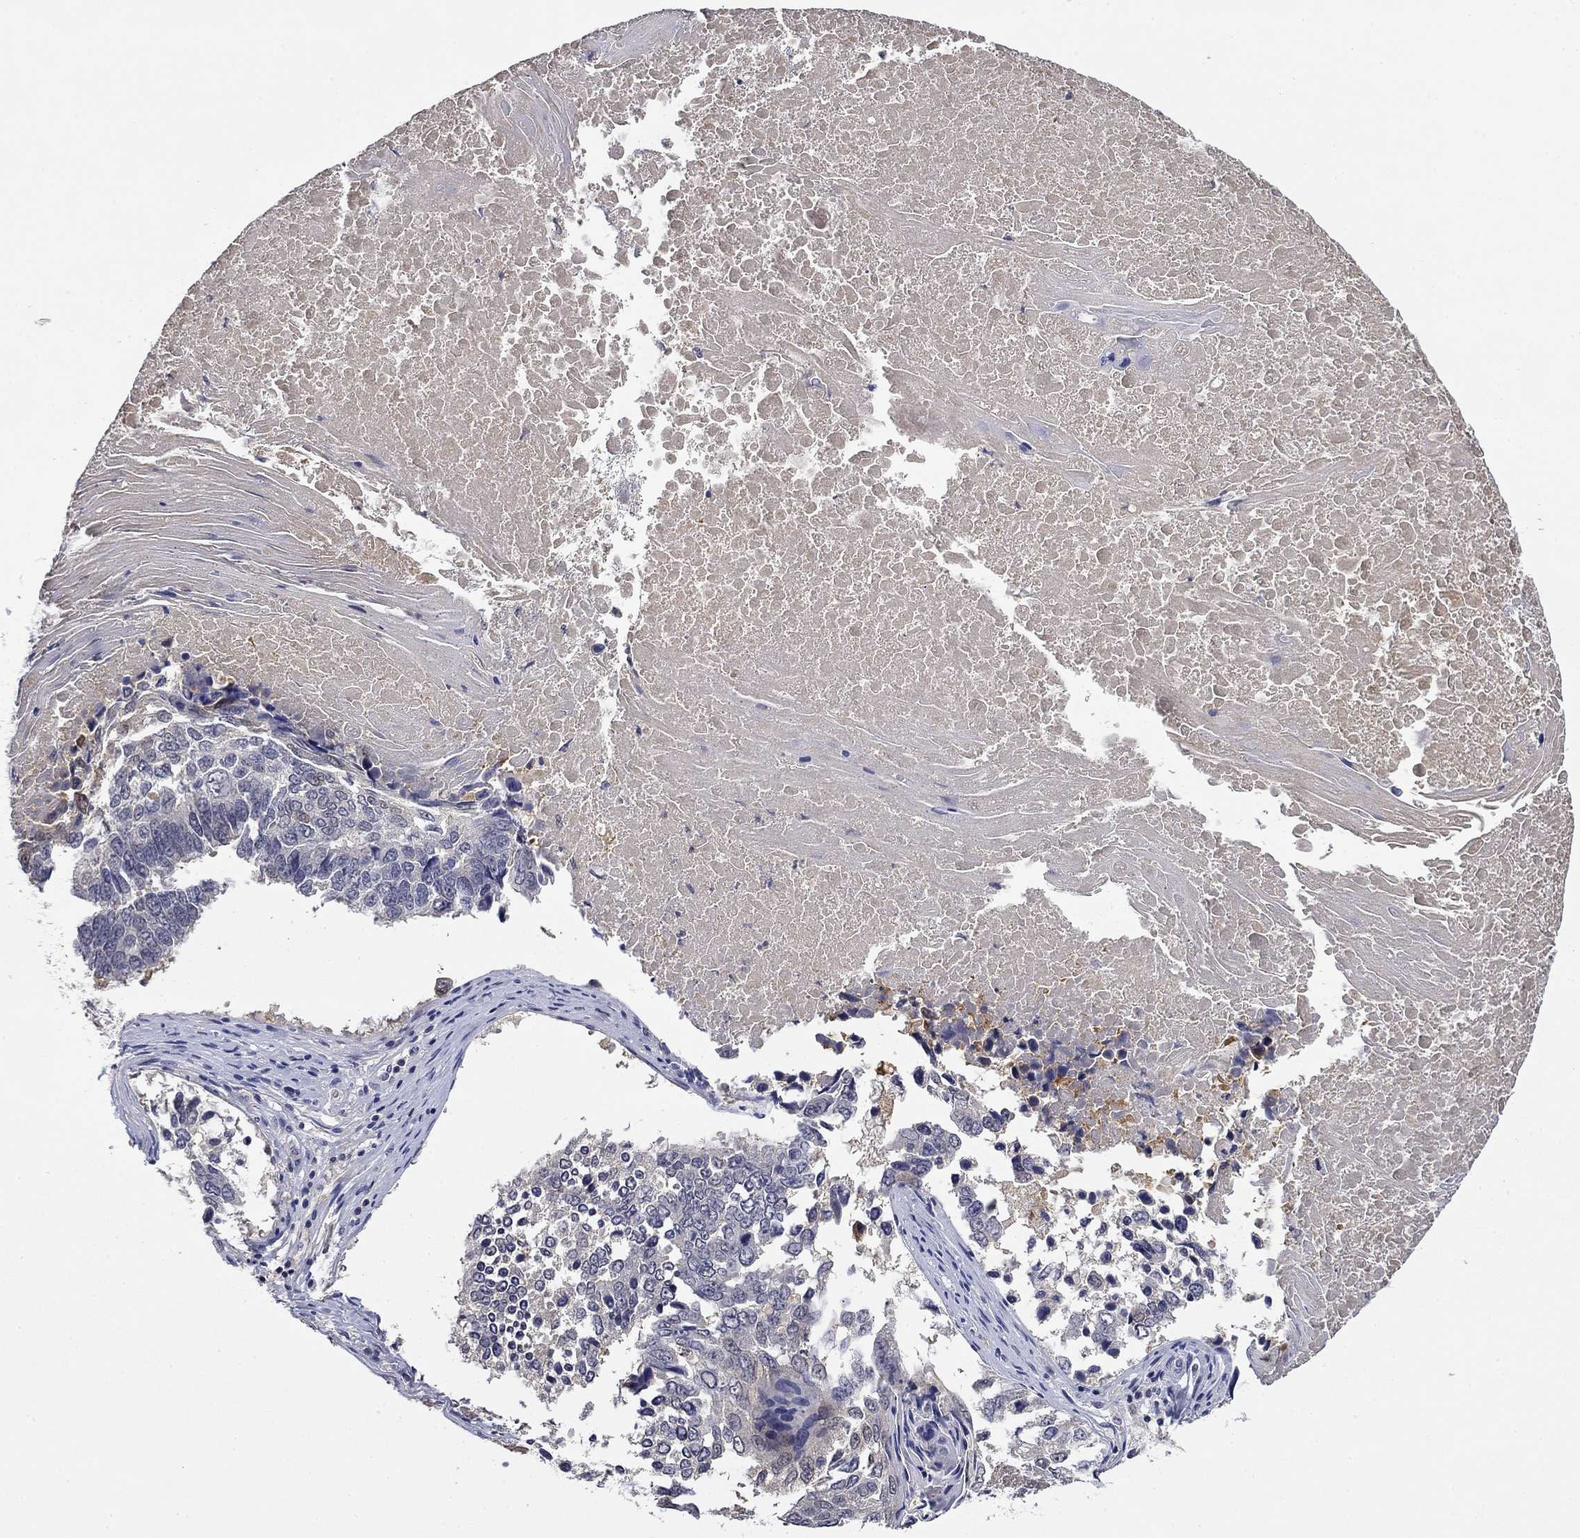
{"staining": {"intensity": "negative", "quantity": "none", "location": "none"}, "tissue": "lung cancer", "cell_type": "Tumor cells", "image_type": "cancer", "snomed": [{"axis": "morphology", "description": "Squamous cell carcinoma, NOS"}, {"axis": "topography", "description": "Lung"}], "caption": "Immunohistochemical staining of squamous cell carcinoma (lung) shows no significant positivity in tumor cells.", "gene": "DDTL", "patient": {"sex": "male", "age": 73}}